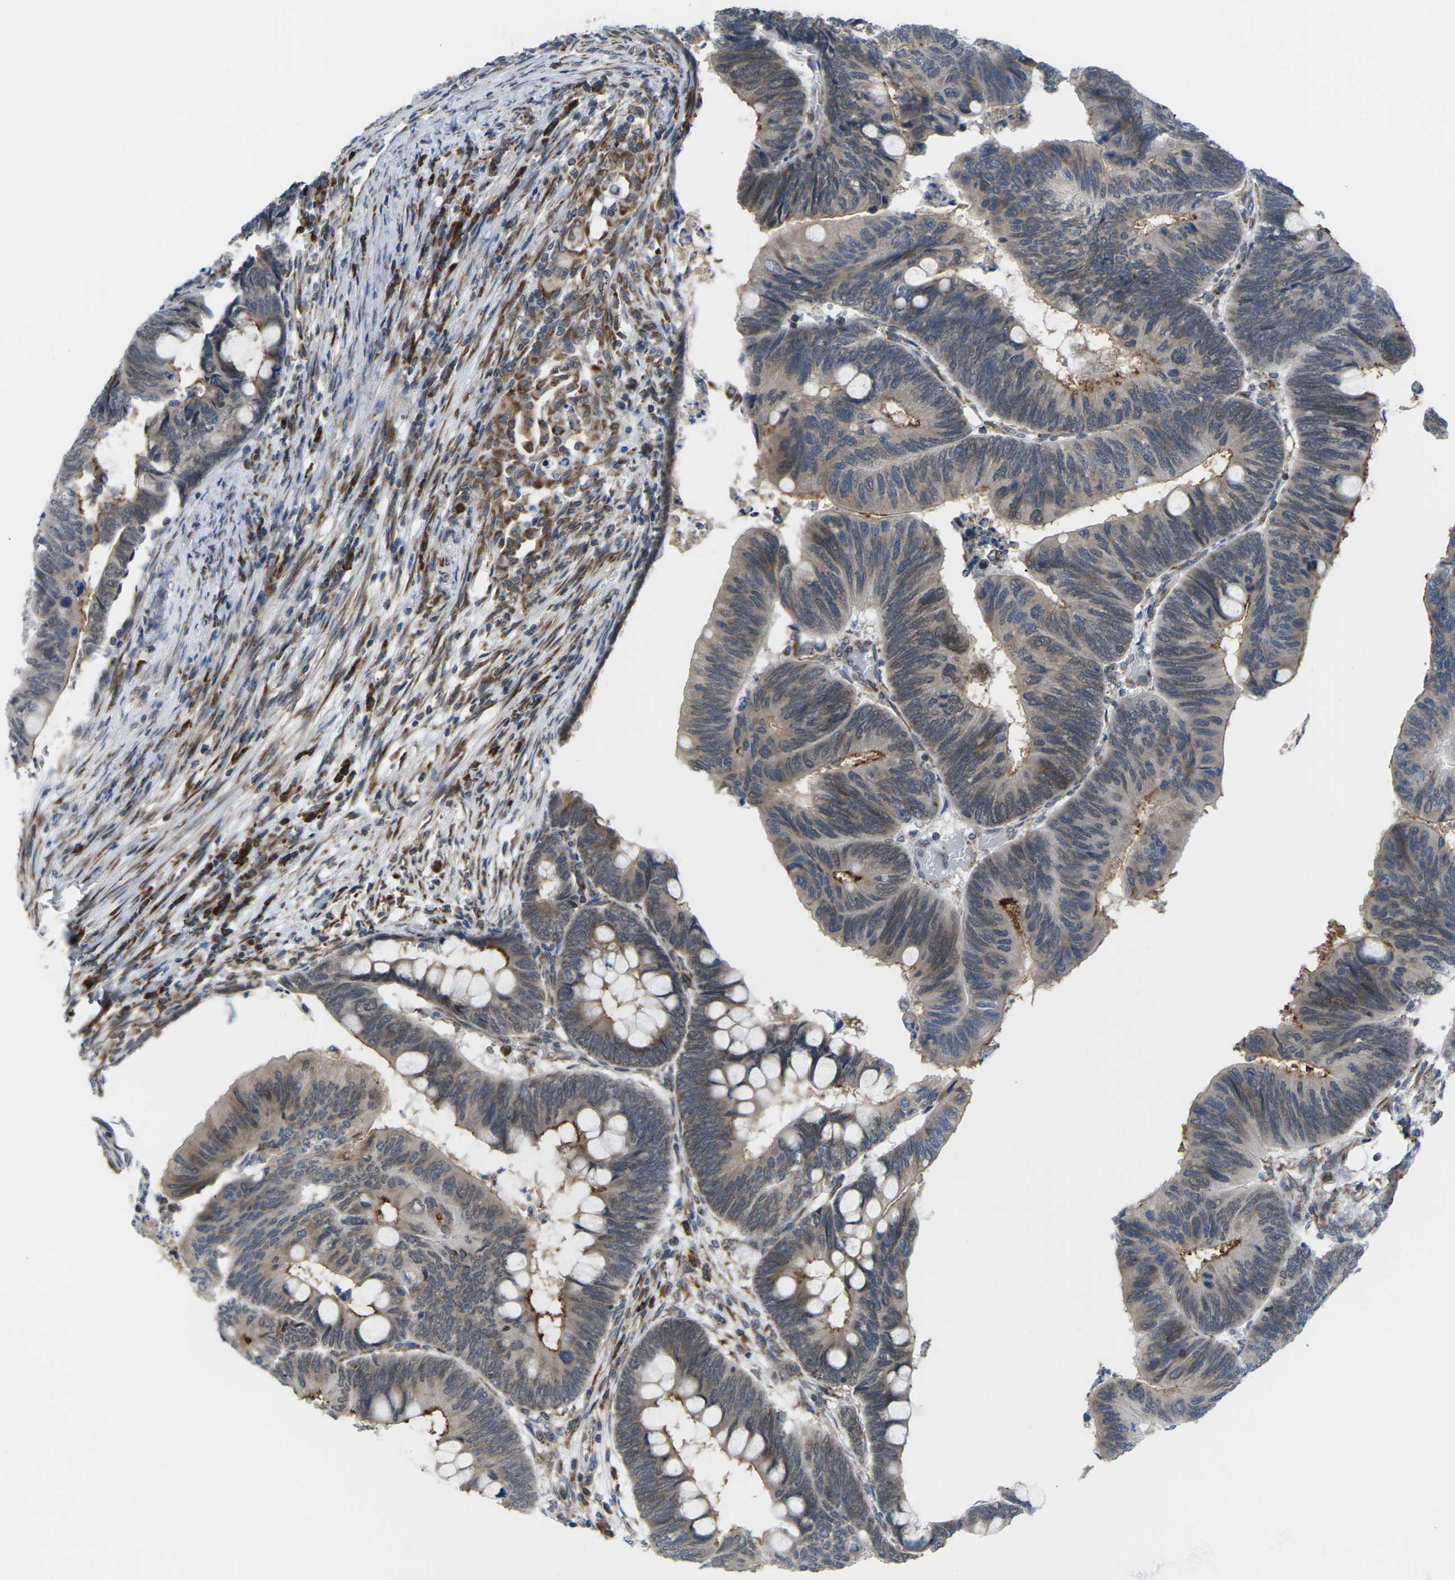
{"staining": {"intensity": "moderate", "quantity": "<25%", "location": "cytoplasmic/membranous"}, "tissue": "colorectal cancer", "cell_type": "Tumor cells", "image_type": "cancer", "snomed": [{"axis": "morphology", "description": "Normal tissue, NOS"}, {"axis": "morphology", "description": "Adenocarcinoma, NOS"}, {"axis": "topography", "description": "Rectum"}, {"axis": "topography", "description": "Peripheral nerve tissue"}], "caption": "High-magnification brightfield microscopy of colorectal adenocarcinoma stained with DAB (brown) and counterstained with hematoxylin (blue). tumor cells exhibit moderate cytoplasmic/membranous staining is appreciated in approximately<25% of cells.", "gene": "PDZK1IP1", "patient": {"sex": "male", "age": 92}}